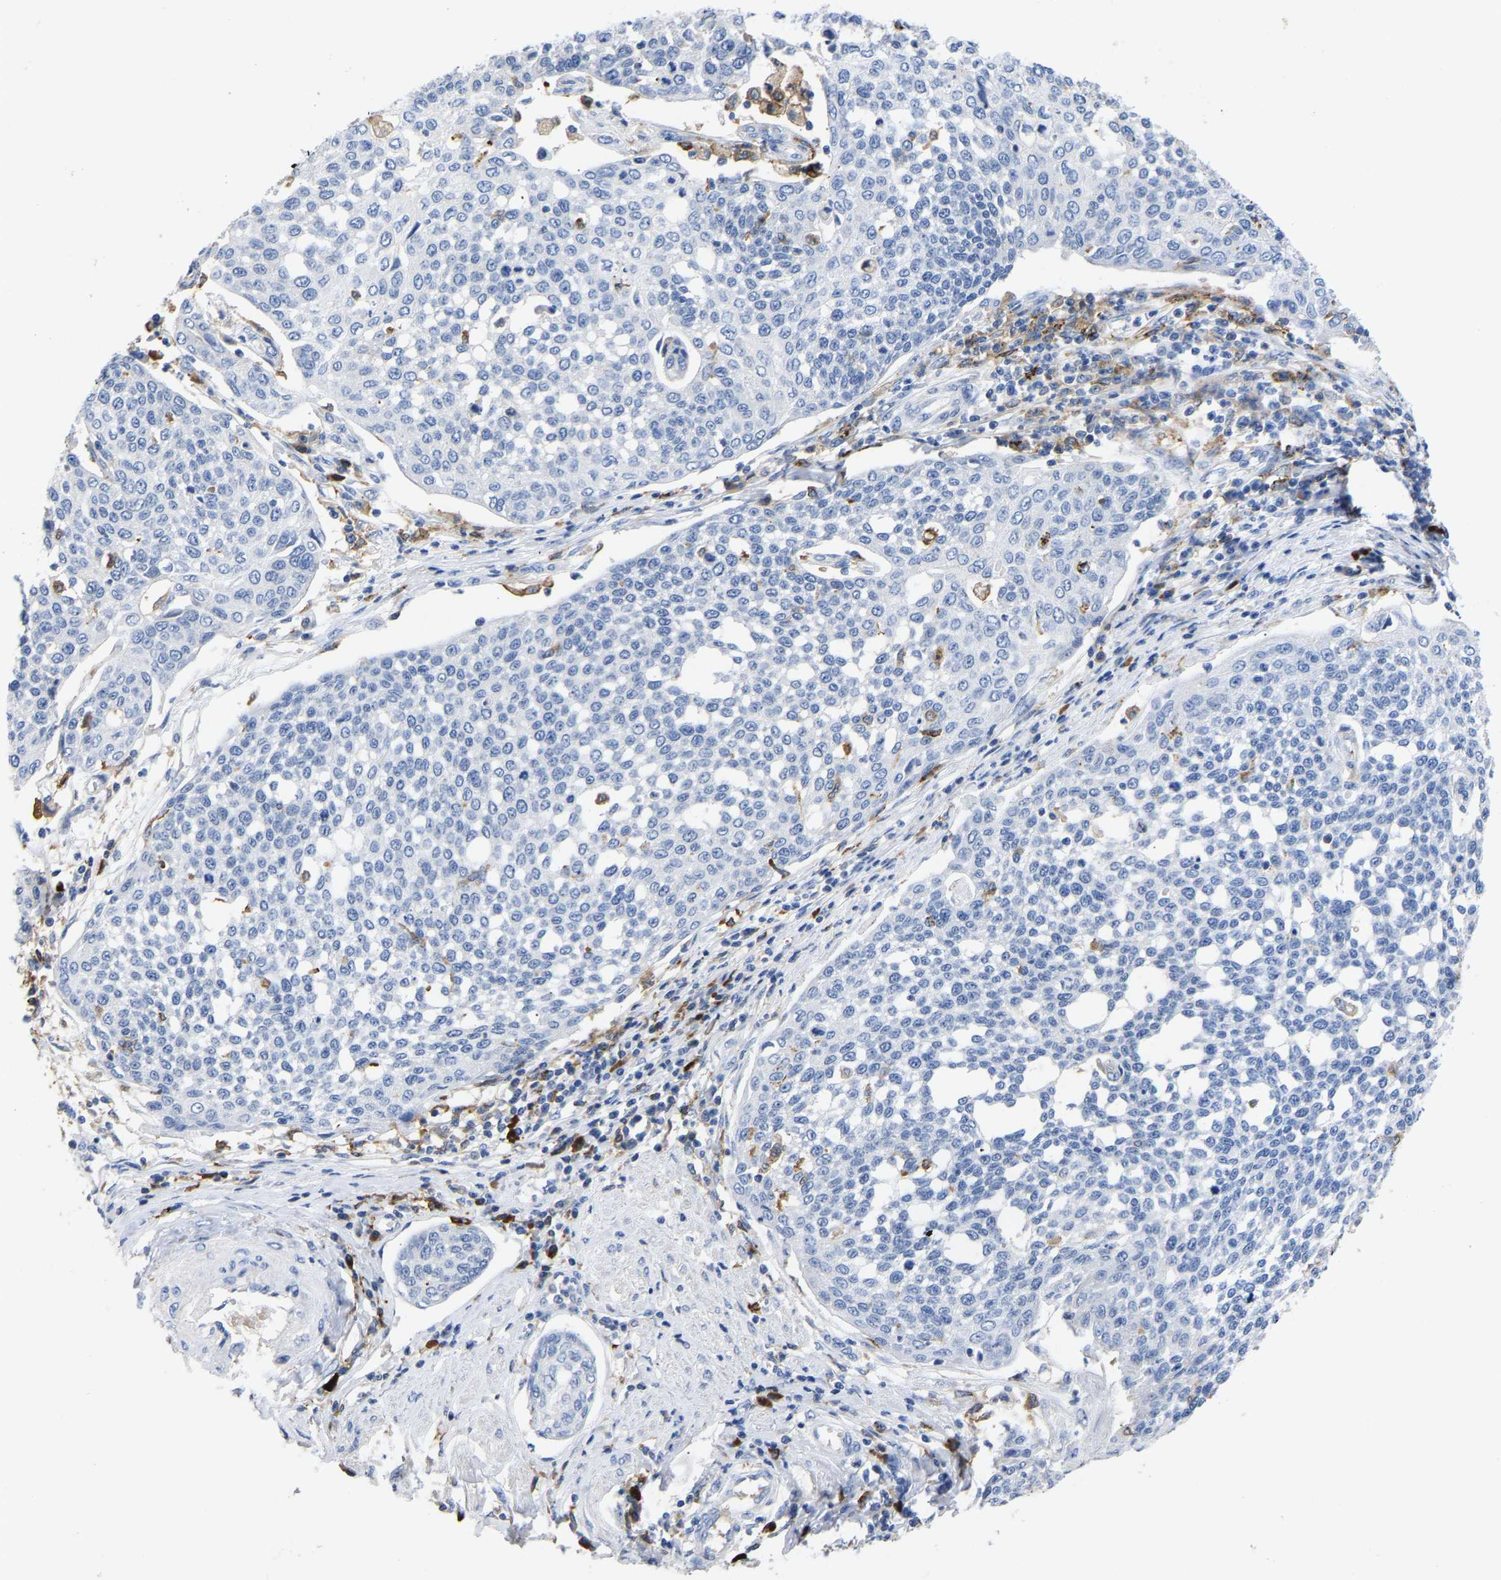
{"staining": {"intensity": "negative", "quantity": "none", "location": "none"}, "tissue": "cervical cancer", "cell_type": "Tumor cells", "image_type": "cancer", "snomed": [{"axis": "morphology", "description": "Squamous cell carcinoma, NOS"}, {"axis": "topography", "description": "Cervix"}], "caption": "Cervical squamous cell carcinoma was stained to show a protein in brown. There is no significant positivity in tumor cells.", "gene": "FGF18", "patient": {"sex": "female", "age": 34}}